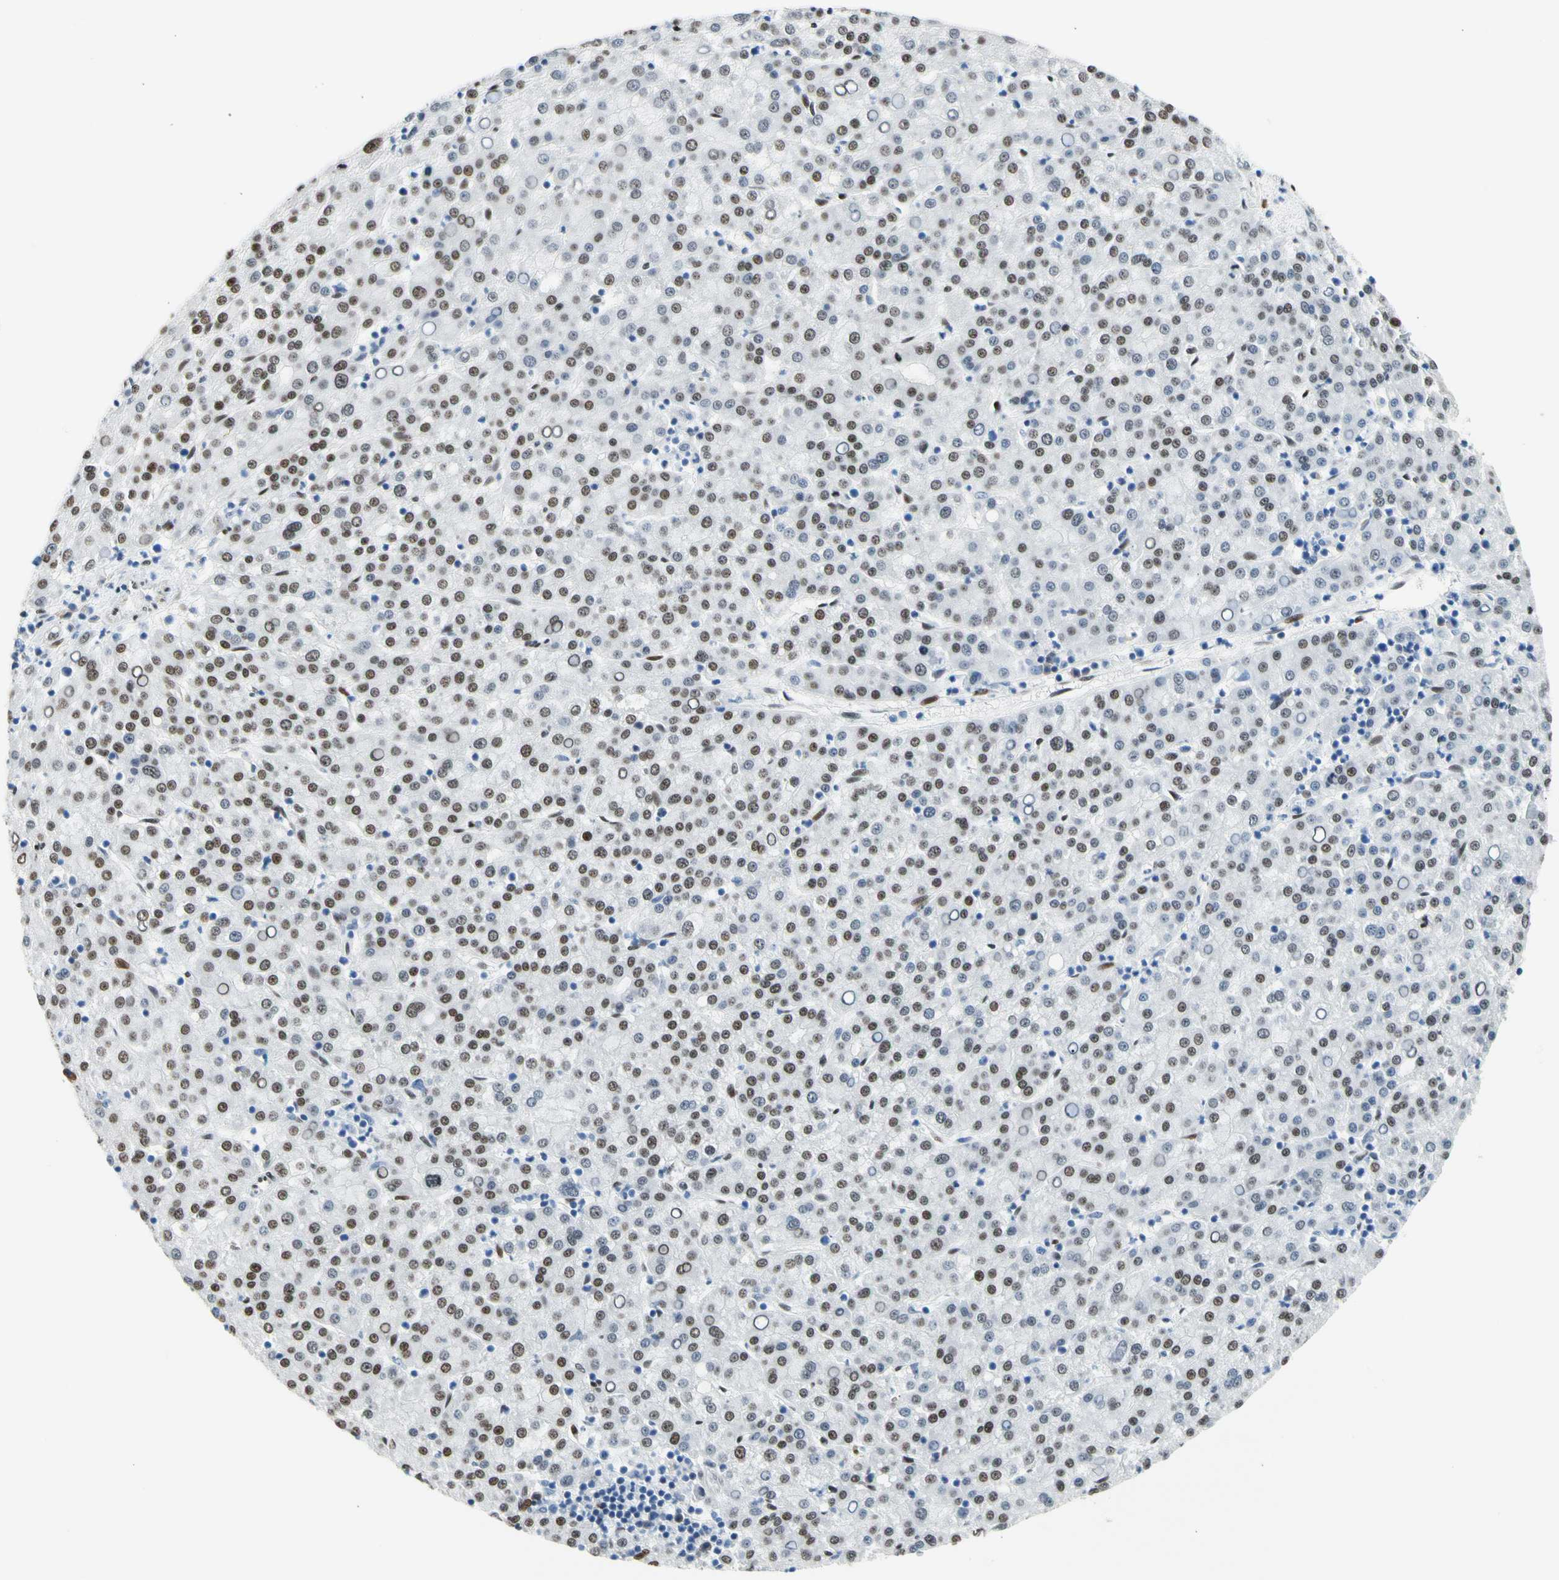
{"staining": {"intensity": "moderate", "quantity": ">75%", "location": "nuclear"}, "tissue": "liver cancer", "cell_type": "Tumor cells", "image_type": "cancer", "snomed": [{"axis": "morphology", "description": "Carcinoma, Hepatocellular, NOS"}, {"axis": "topography", "description": "Liver"}], "caption": "Liver hepatocellular carcinoma stained with a protein marker reveals moderate staining in tumor cells.", "gene": "NFIA", "patient": {"sex": "female", "age": 58}}